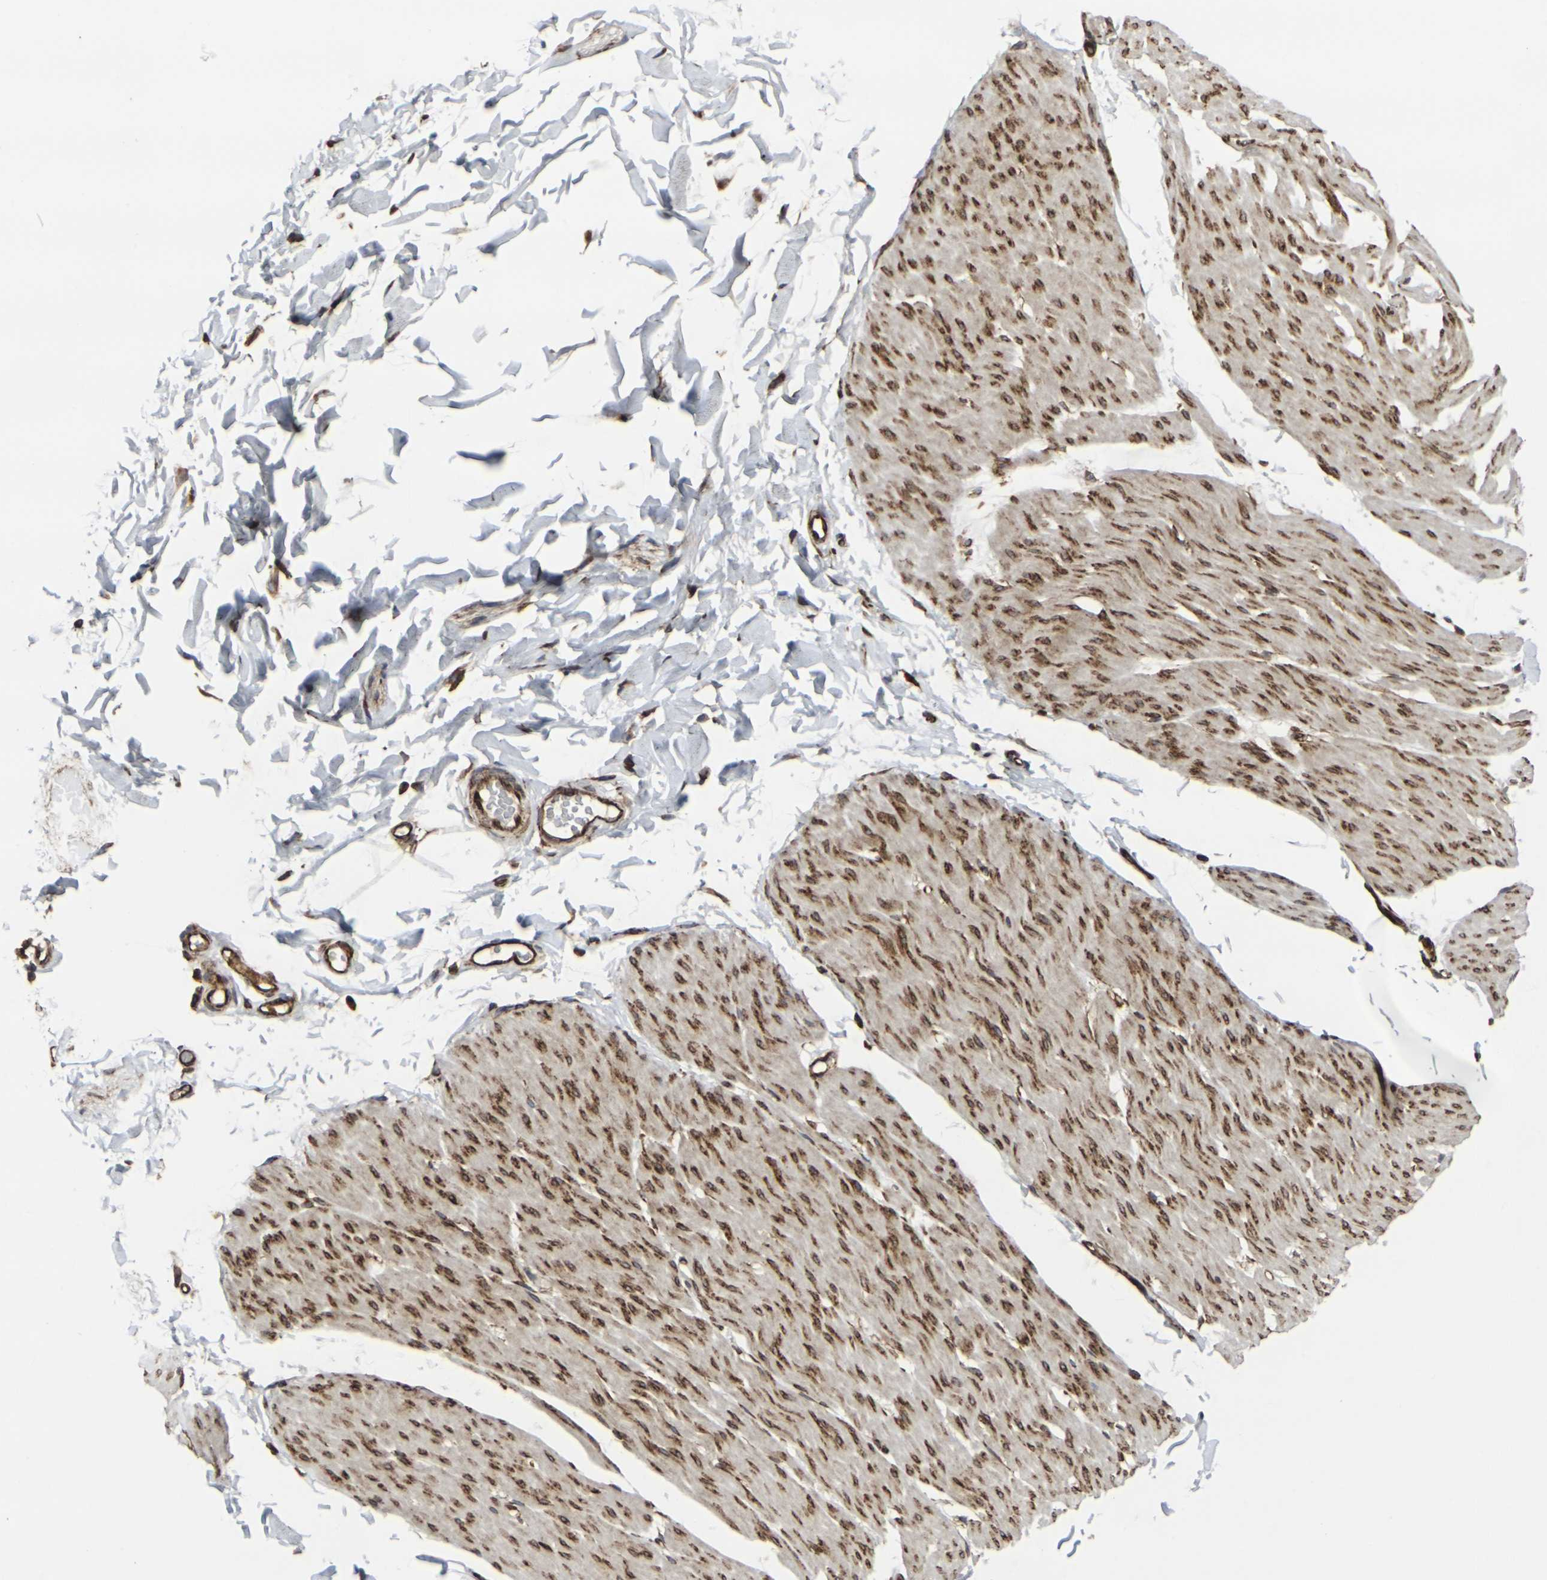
{"staining": {"intensity": "moderate", "quantity": ">75%", "location": "cytoplasmic/membranous"}, "tissue": "smooth muscle", "cell_type": "Smooth muscle cells", "image_type": "normal", "snomed": [{"axis": "morphology", "description": "Normal tissue, NOS"}, {"axis": "topography", "description": "Smooth muscle"}, {"axis": "topography", "description": "Colon"}], "caption": "Smooth muscle stained for a protein (brown) displays moderate cytoplasmic/membranous positive positivity in approximately >75% of smooth muscle cells.", "gene": "MARCHF2", "patient": {"sex": "male", "age": 67}}